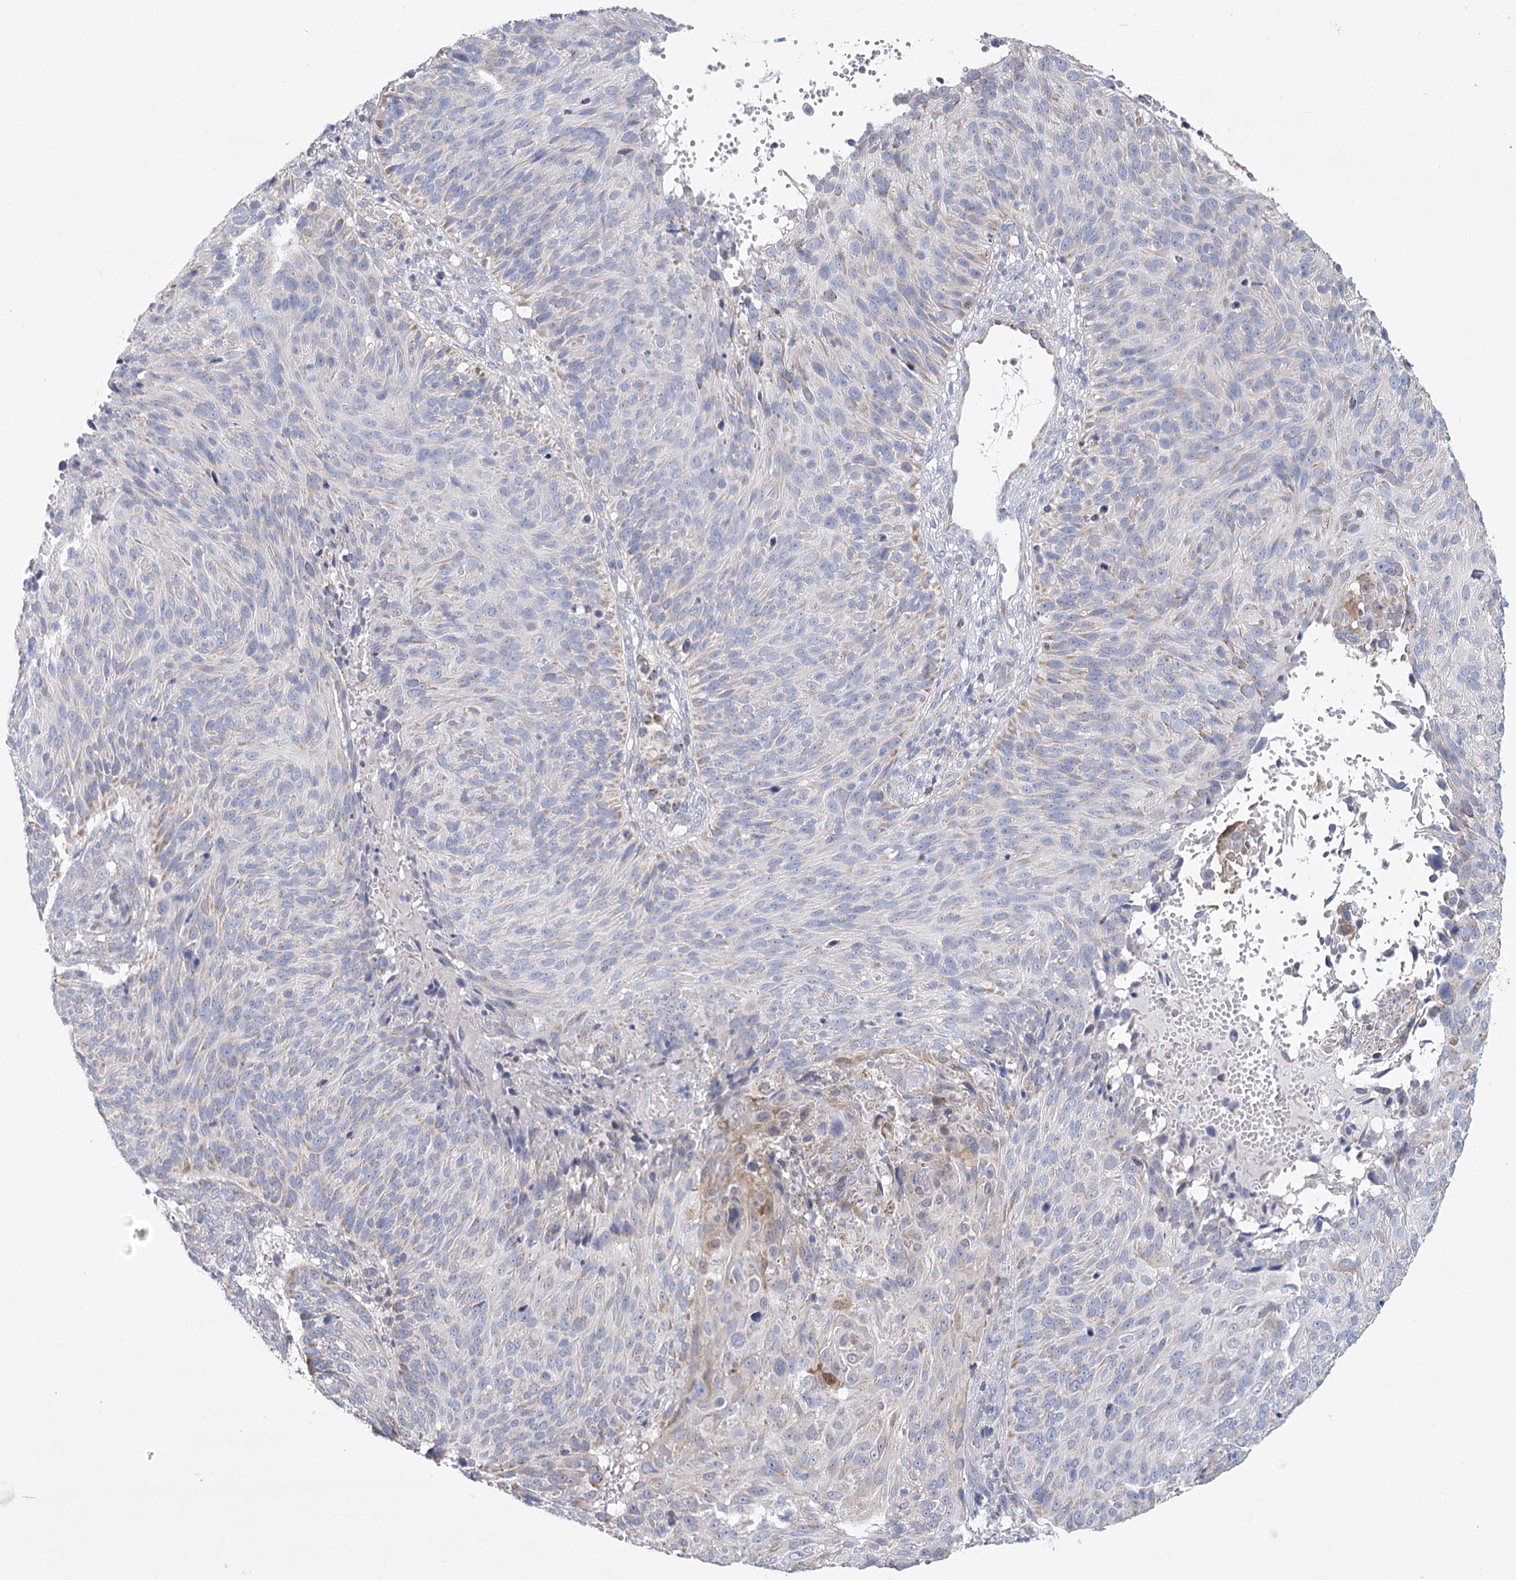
{"staining": {"intensity": "negative", "quantity": "none", "location": "none"}, "tissue": "cervical cancer", "cell_type": "Tumor cells", "image_type": "cancer", "snomed": [{"axis": "morphology", "description": "Squamous cell carcinoma, NOS"}, {"axis": "topography", "description": "Cervix"}], "caption": "This is an IHC histopathology image of cervical squamous cell carcinoma. There is no positivity in tumor cells.", "gene": "SNX7", "patient": {"sex": "female", "age": 74}}